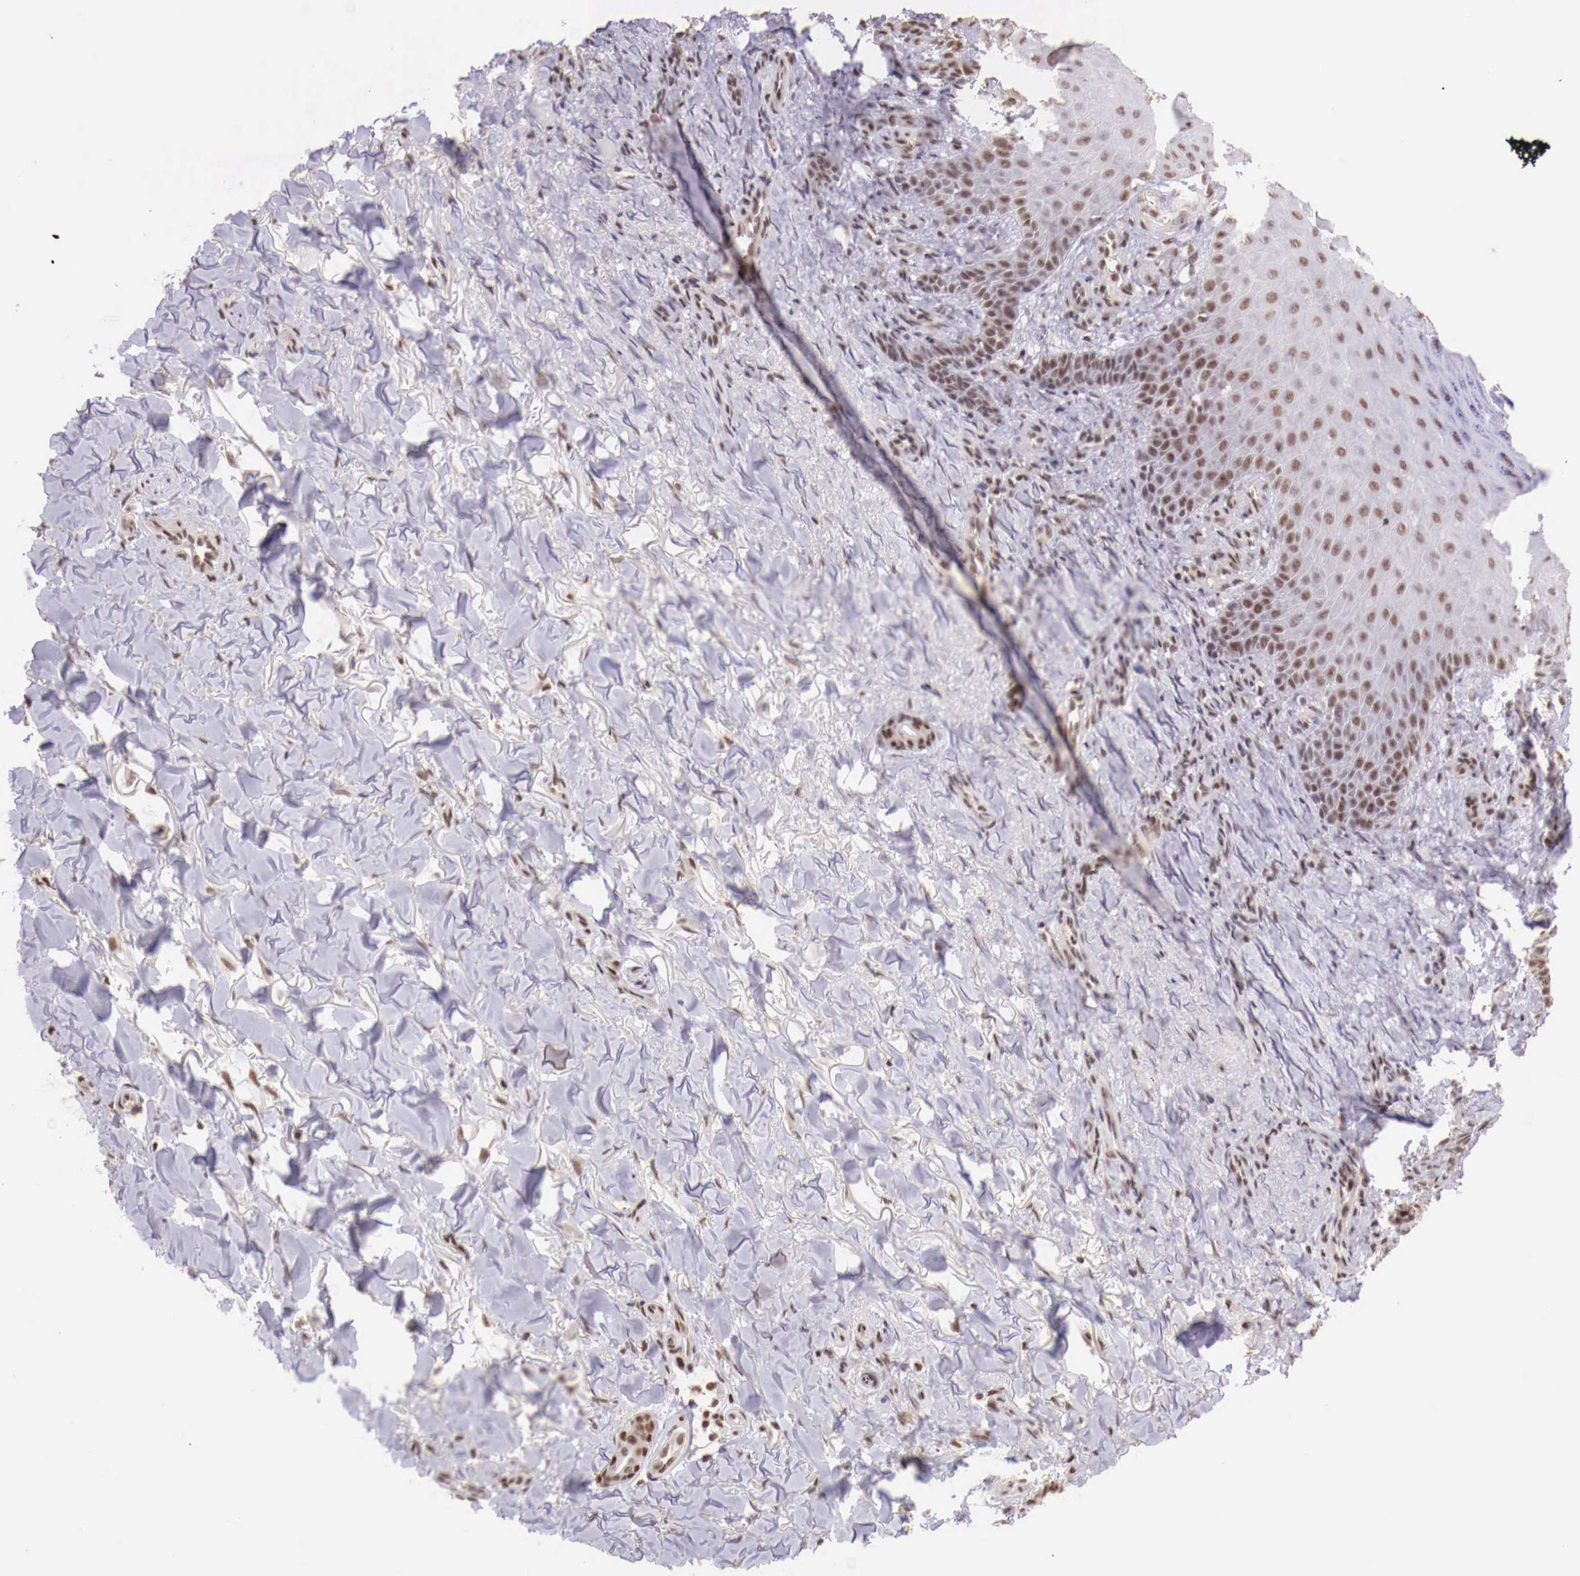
{"staining": {"intensity": "weak", "quantity": "25%-75%", "location": "nuclear"}, "tissue": "skin cancer", "cell_type": "Tumor cells", "image_type": "cancer", "snomed": [{"axis": "morphology", "description": "Normal tissue, NOS"}, {"axis": "morphology", "description": "Basal cell carcinoma"}, {"axis": "topography", "description": "Skin"}], "caption": "Immunohistochemistry (IHC) staining of skin cancer, which exhibits low levels of weak nuclear positivity in about 25%-75% of tumor cells indicating weak nuclear protein expression. The staining was performed using DAB (3,3'-diaminobenzidine) (brown) for protein detection and nuclei were counterstained in hematoxylin (blue).", "gene": "SP1", "patient": {"sex": "male", "age": 81}}